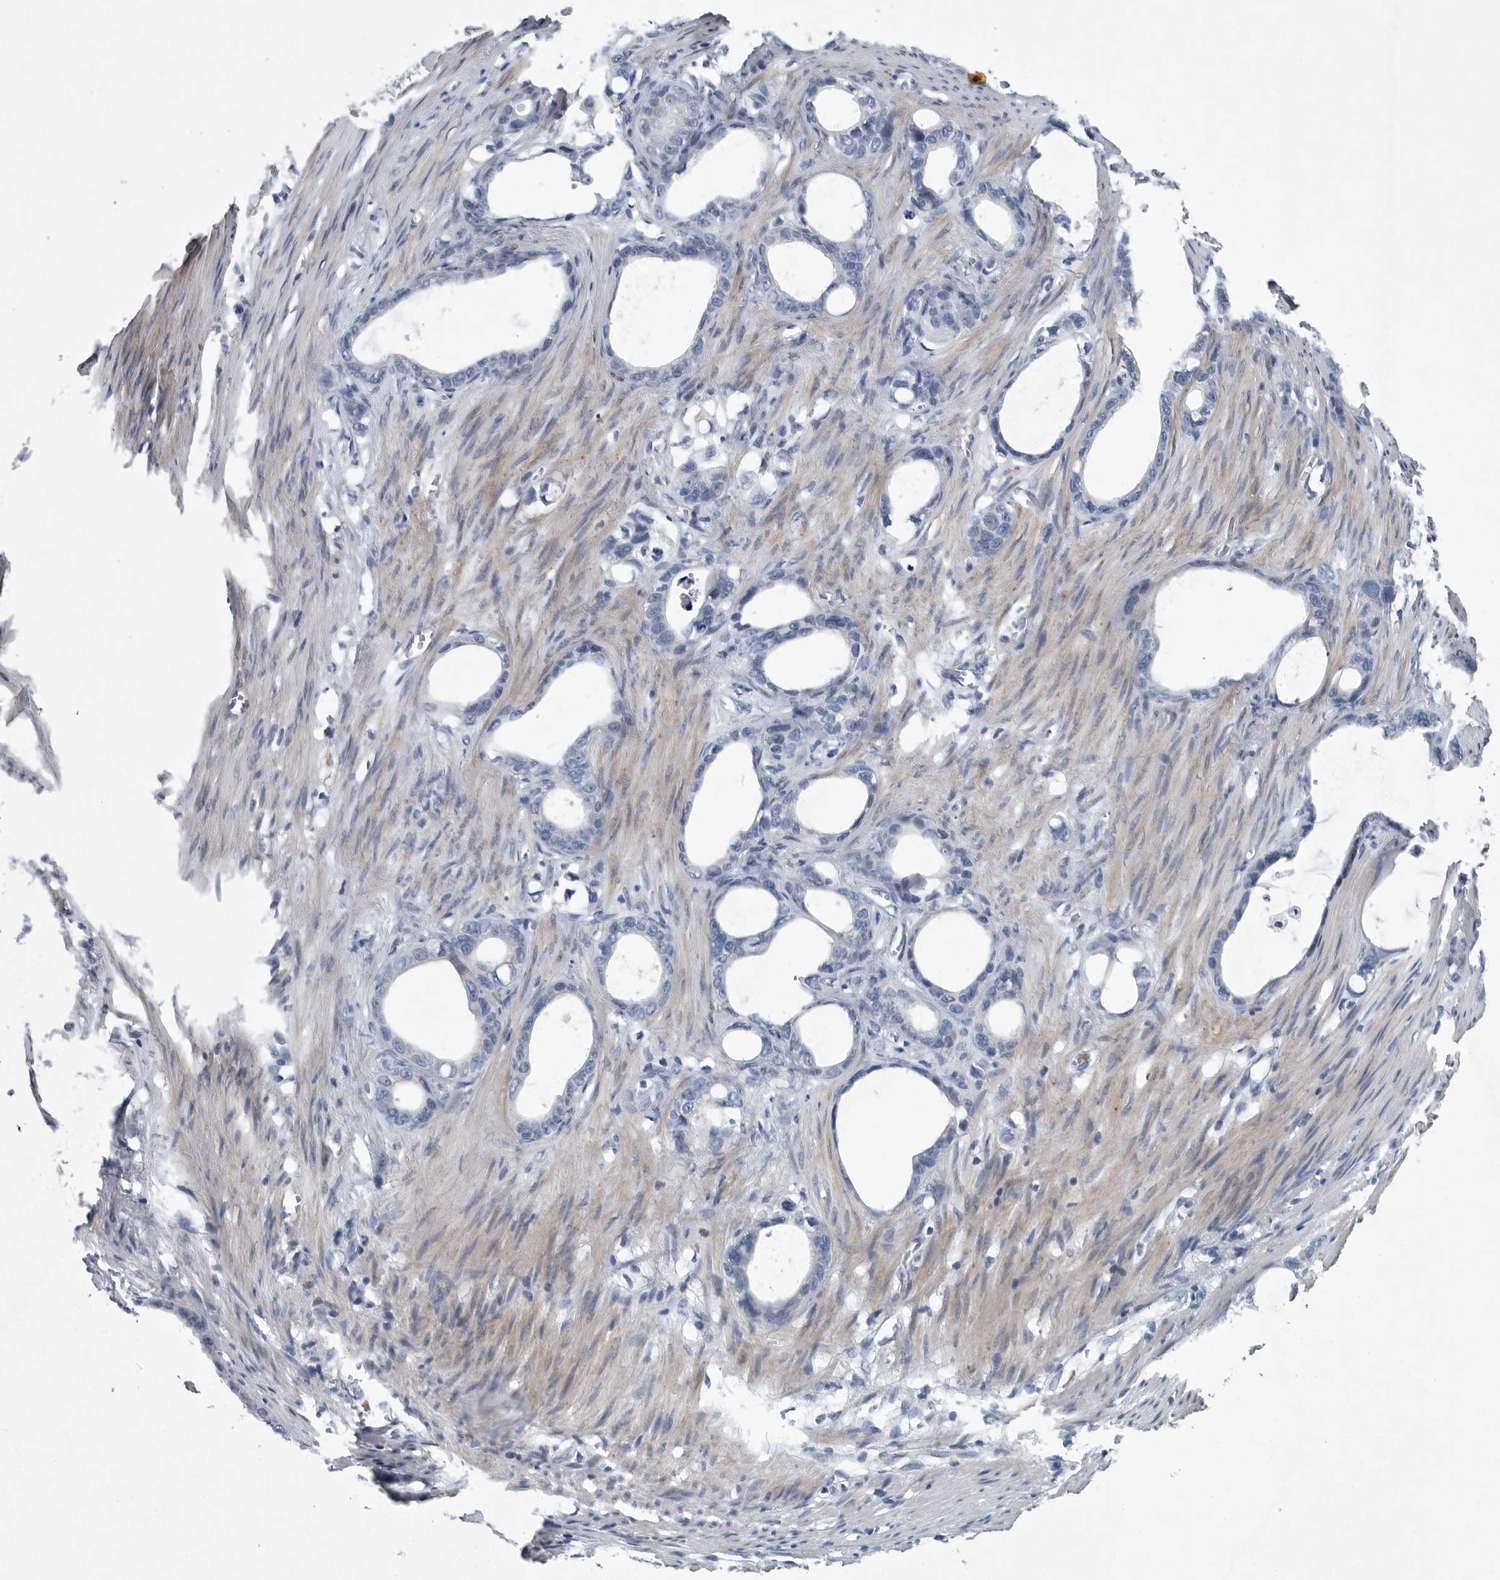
{"staining": {"intensity": "negative", "quantity": "none", "location": "none"}, "tissue": "stomach cancer", "cell_type": "Tumor cells", "image_type": "cancer", "snomed": [{"axis": "morphology", "description": "Adenocarcinoma, NOS"}, {"axis": "topography", "description": "Stomach"}], "caption": "This photomicrograph is of stomach cancer (adenocarcinoma) stained with immunohistochemistry to label a protein in brown with the nuclei are counter-stained blue. There is no staining in tumor cells.", "gene": "MPP3", "patient": {"sex": "female", "age": 75}}